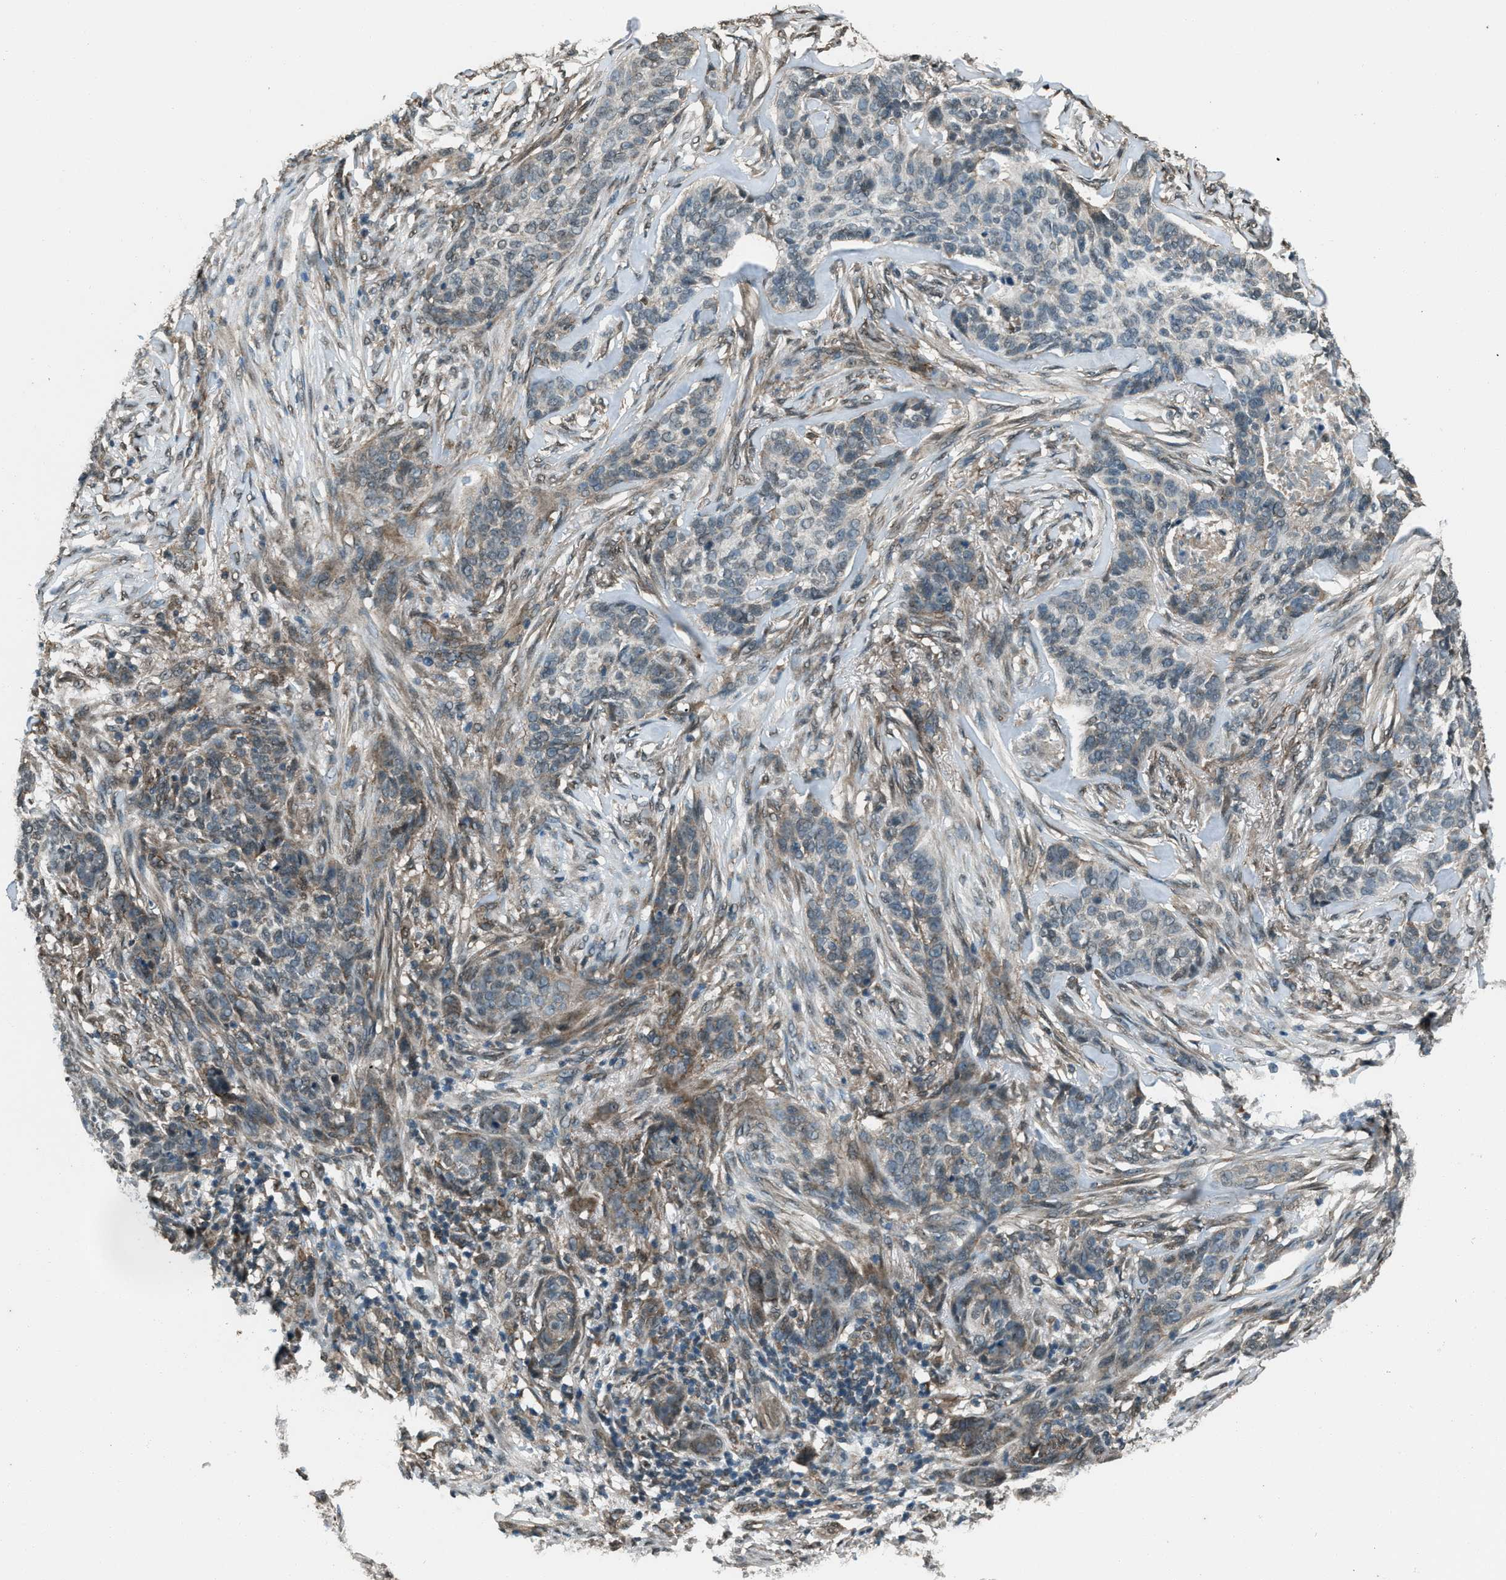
{"staining": {"intensity": "weak", "quantity": "<25%", "location": "cytoplasmic/membranous"}, "tissue": "skin cancer", "cell_type": "Tumor cells", "image_type": "cancer", "snomed": [{"axis": "morphology", "description": "Basal cell carcinoma"}, {"axis": "topography", "description": "Skin"}], "caption": "A histopathology image of skin basal cell carcinoma stained for a protein shows no brown staining in tumor cells.", "gene": "SVIL", "patient": {"sex": "male", "age": 85}}